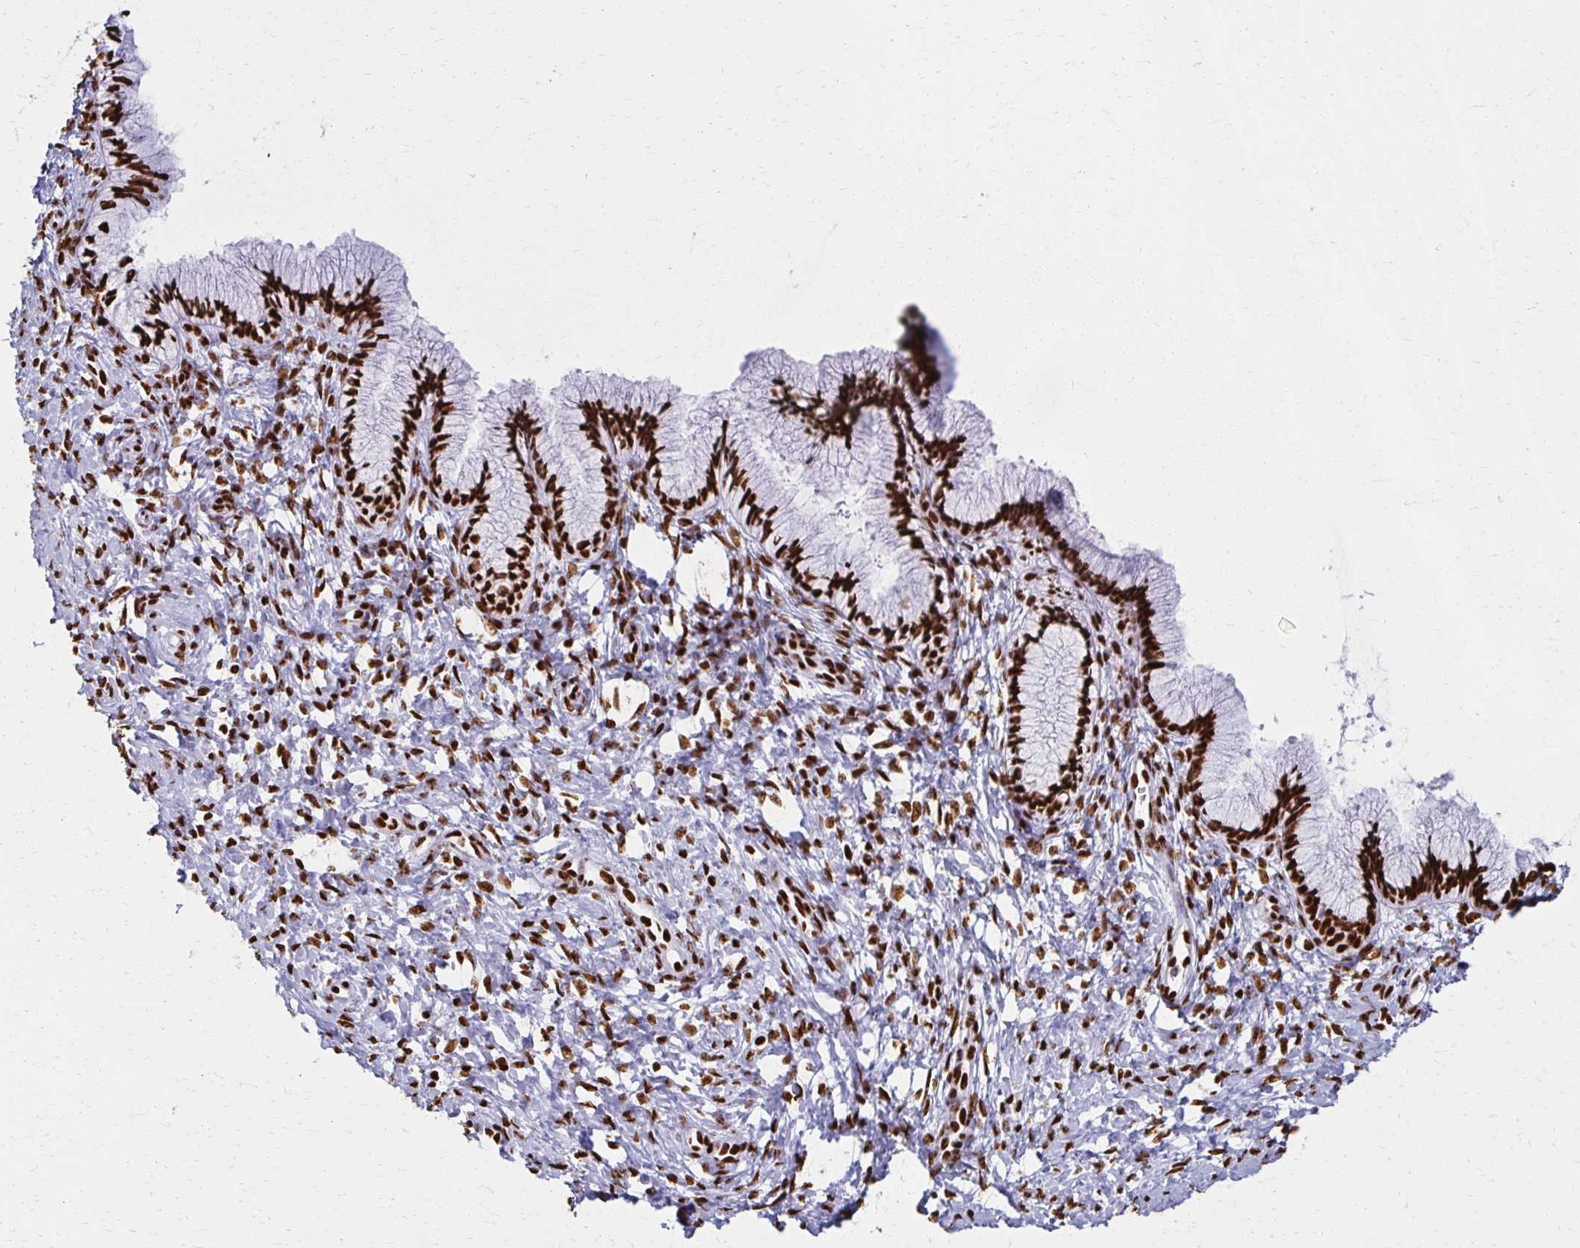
{"staining": {"intensity": "strong", "quantity": ">75%", "location": "nuclear"}, "tissue": "cervix", "cell_type": "Glandular cells", "image_type": "normal", "snomed": [{"axis": "morphology", "description": "Normal tissue, NOS"}, {"axis": "topography", "description": "Cervix"}], "caption": "High-magnification brightfield microscopy of benign cervix stained with DAB (3,3'-diaminobenzidine) (brown) and counterstained with hematoxylin (blue). glandular cells exhibit strong nuclear staining is appreciated in about>75% of cells.", "gene": "NONO", "patient": {"sex": "female", "age": 37}}